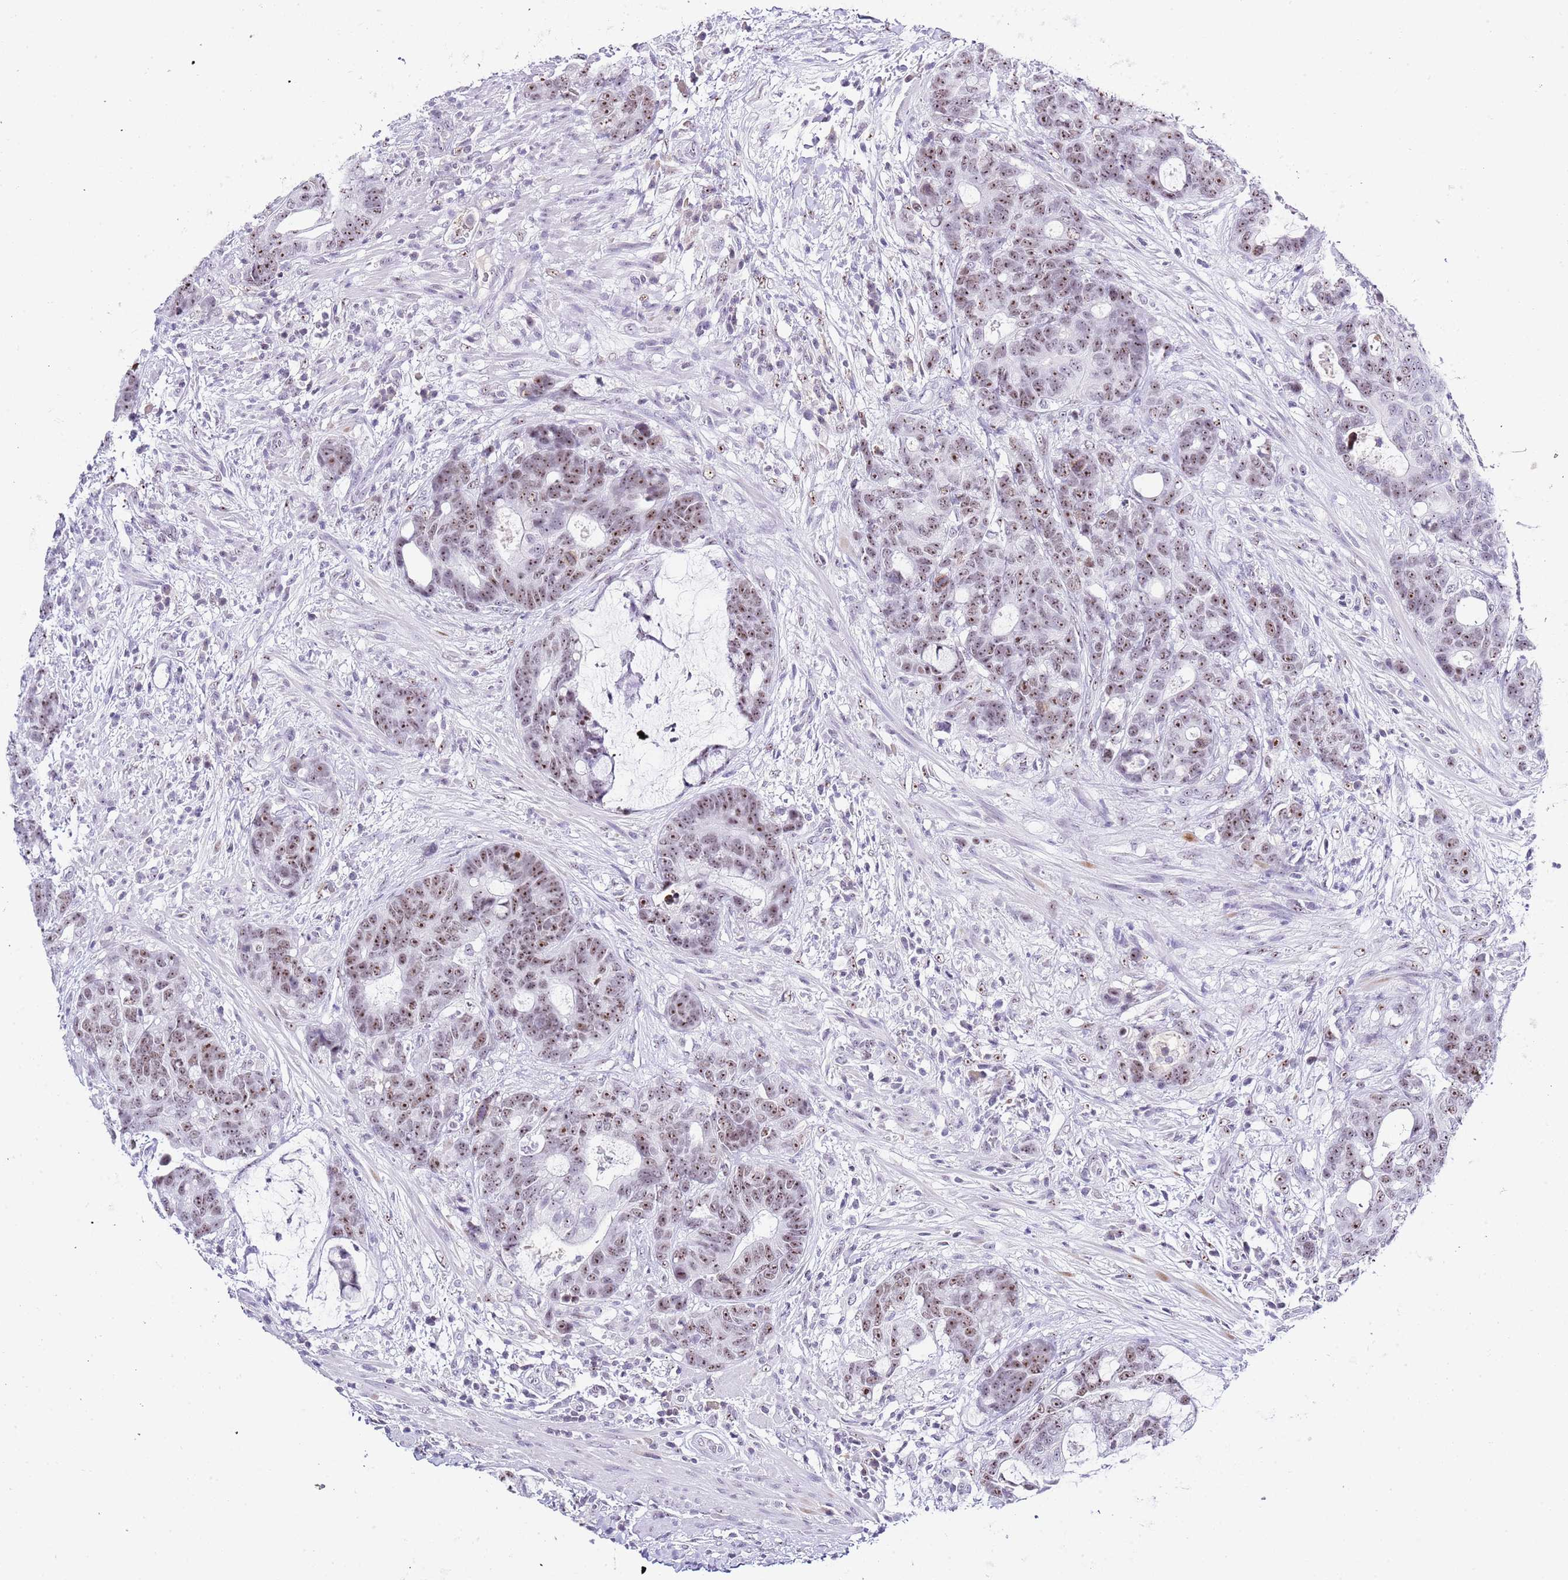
{"staining": {"intensity": "moderate", "quantity": ">75%", "location": "nuclear"}, "tissue": "colorectal cancer", "cell_type": "Tumor cells", "image_type": "cancer", "snomed": [{"axis": "morphology", "description": "Adenocarcinoma, NOS"}, {"axis": "topography", "description": "Colon"}], "caption": "Protein expression analysis of human adenocarcinoma (colorectal) reveals moderate nuclear staining in approximately >75% of tumor cells. Ihc stains the protein of interest in brown and the nuclei are stained blue.", "gene": "NOP56", "patient": {"sex": "female", "age": 82}}